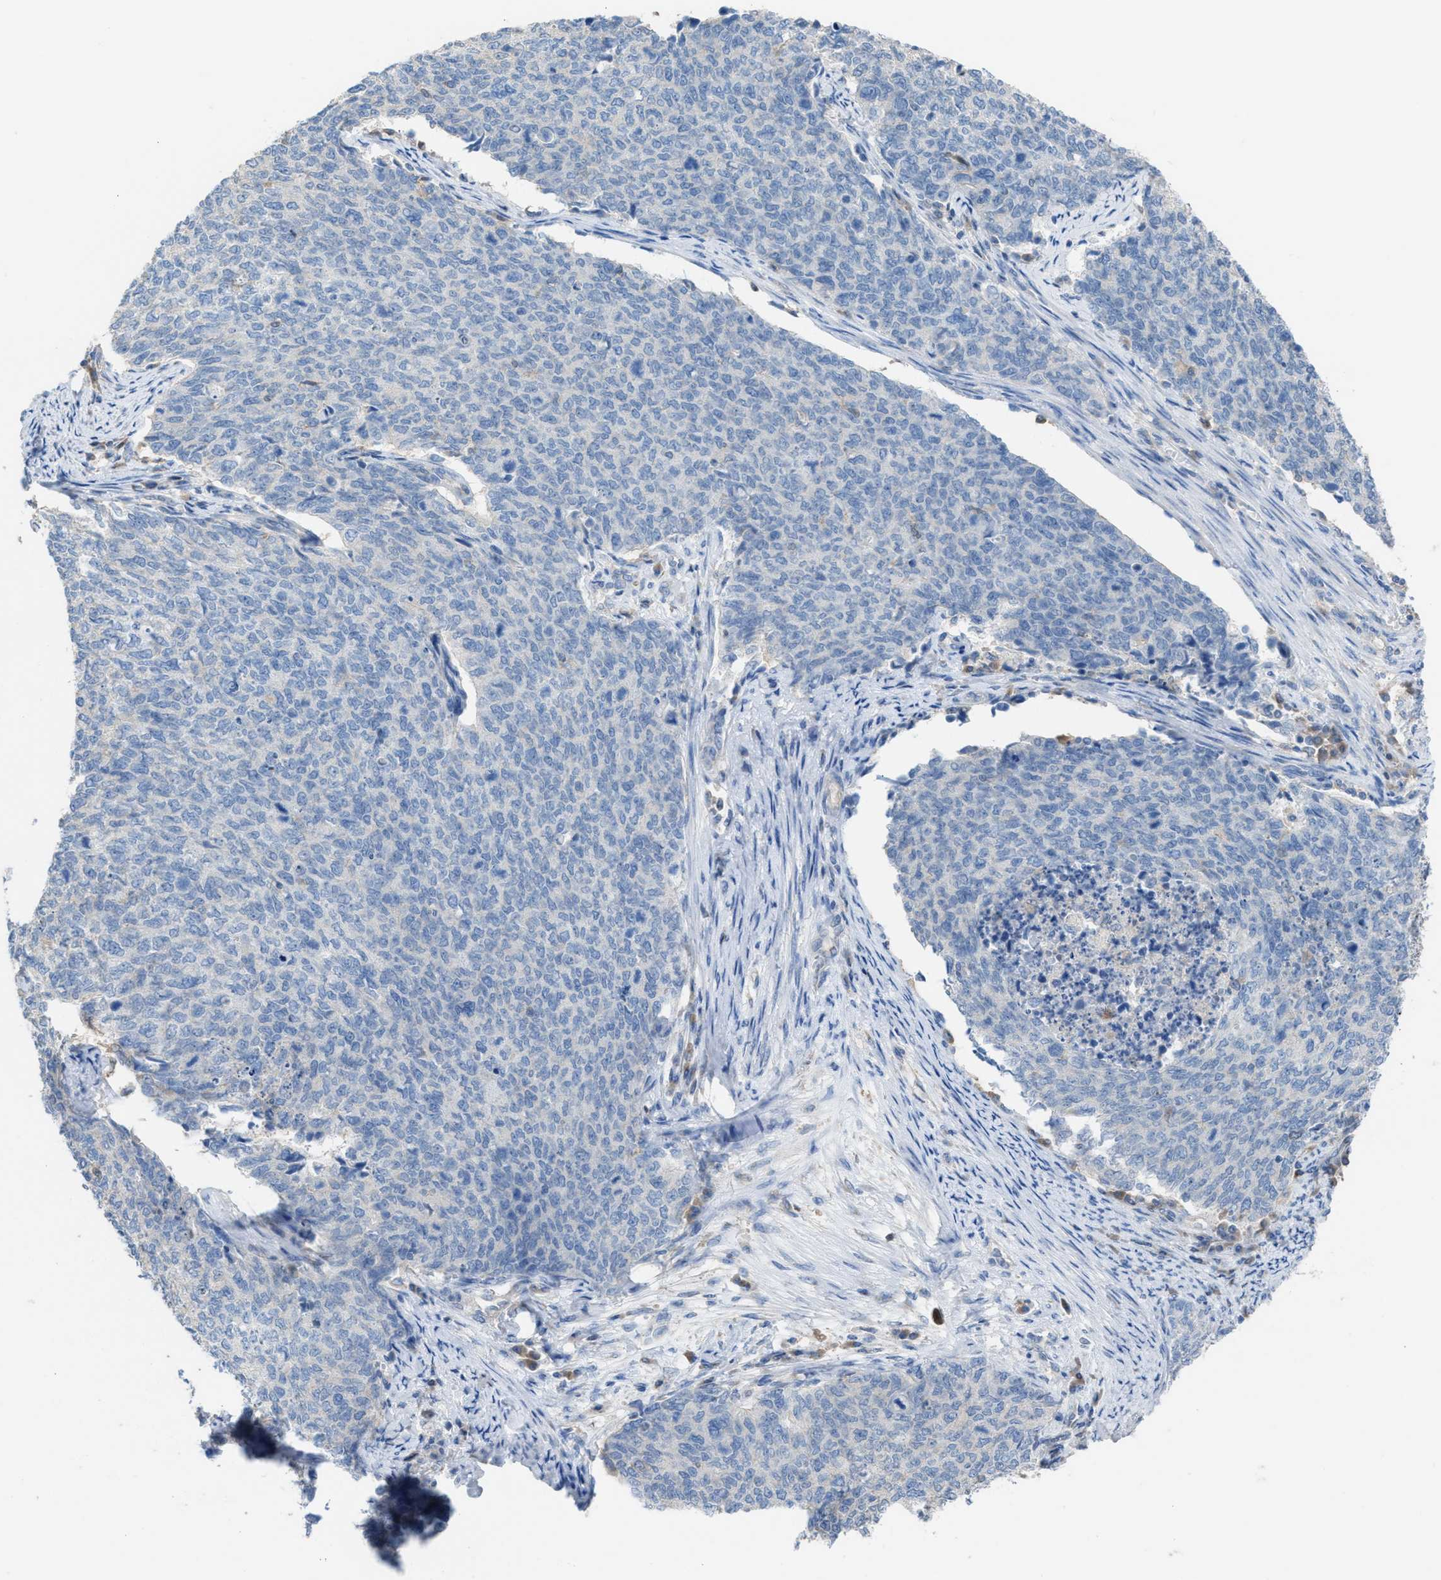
{"staining": {"intensity": "negative", "quantity": "none", "location": "none"}, "tissue": "cervical cancer", "cell_type": "Tumor cells", "image_type": "cancer", "snomed": [{"axis": "morphology", "description": "Squamous cell carcinoma, NOS"}, {"axis": "topography", "description": "Cervix"}], "caption": "Immunohistochemical staining of human squamous cell carcinoma (cervical) displays no significant expression in tumor cells. (DAB (3,3'-diaminobenzidine) IHC visualized using brightfield microscopy, high magnification).", "gene": "NQO2", "patient": {"sex": "female", "age": 63}}